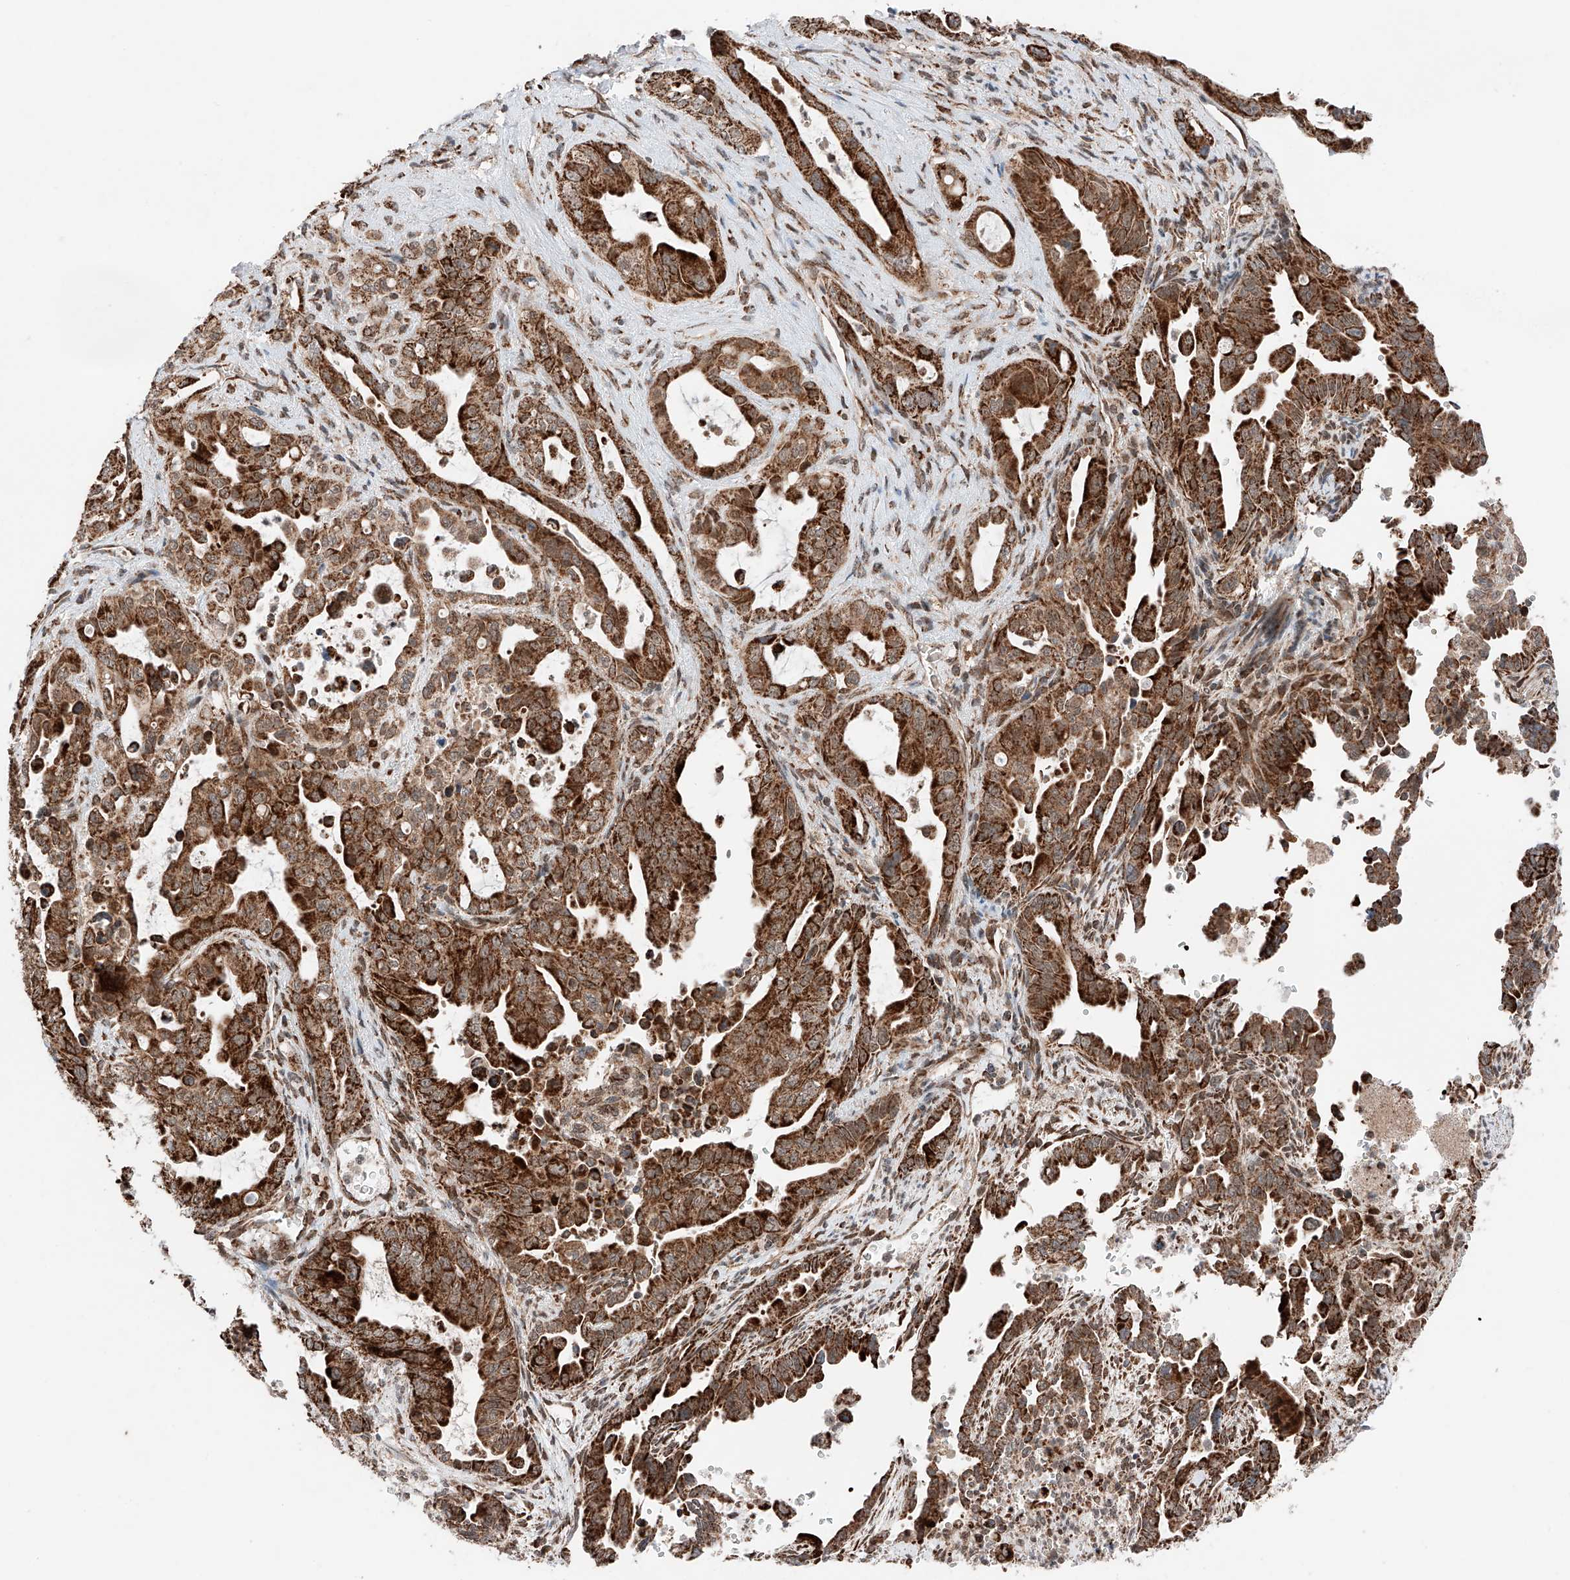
{"staining": {"intensity": "strong", "quantity": ">75%", "location": "cytoplasmic/membranous"}, "tissue": "pancreatic cancer", "cell_type": "Tumor cells", "image_type": "cancer", "snomed": [{"axis": "morphology", "description": "Adenocarcinoma, NOS"}, {"axis": "topography", "description": "Pancreas"}], "caption": "Adenocarcinoma (pancreatic) stained for a protein (brown) shows strong cytoplasmic/membranous positive expression in approximately >75% of tumor cells.", "gene": "ZSCAN29", "patient": {"sex": "male", "age": 70}}